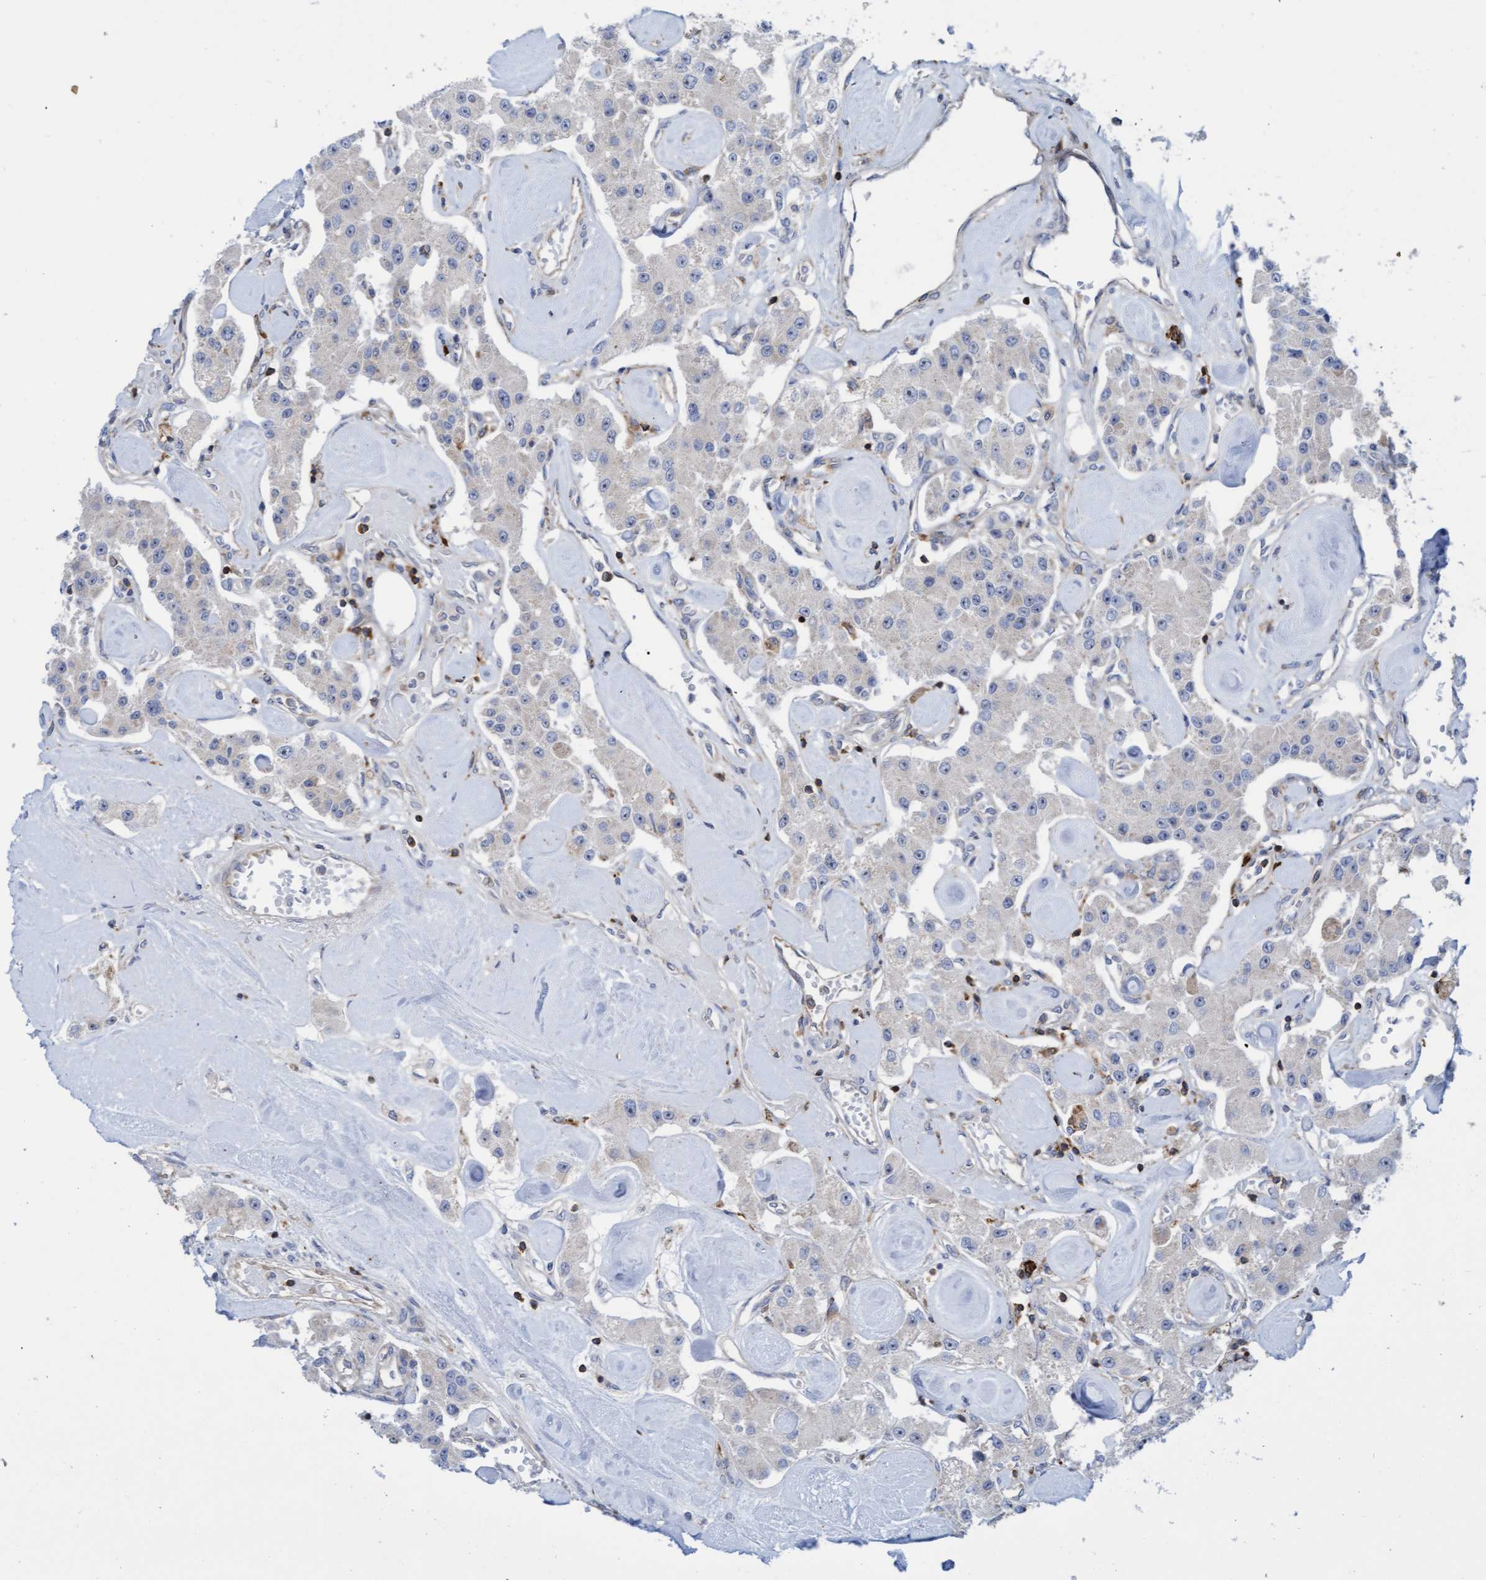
{"staining": {"intensity": "negative", "quantity": "none", "location": "none"}, "tissue": "carcinoid", "cell_type": "Tumor cells", "image_type": "cancer", "snomed": [{"axis": "morphology", "description": "Carcinoid, malignant, NOS"}, {"axis": "topography", "description": "Pancreas"}], "caption": "Tumor cells show no significant protein staining in carcinoid. The staining was performed using DAB to visualize the protein expression in brown, while the nuclei were stained in blue with hematoxylin (Magnification: 20x).", "gene": "FNBP1", "patient": {"sex": "male", "age": 41}}